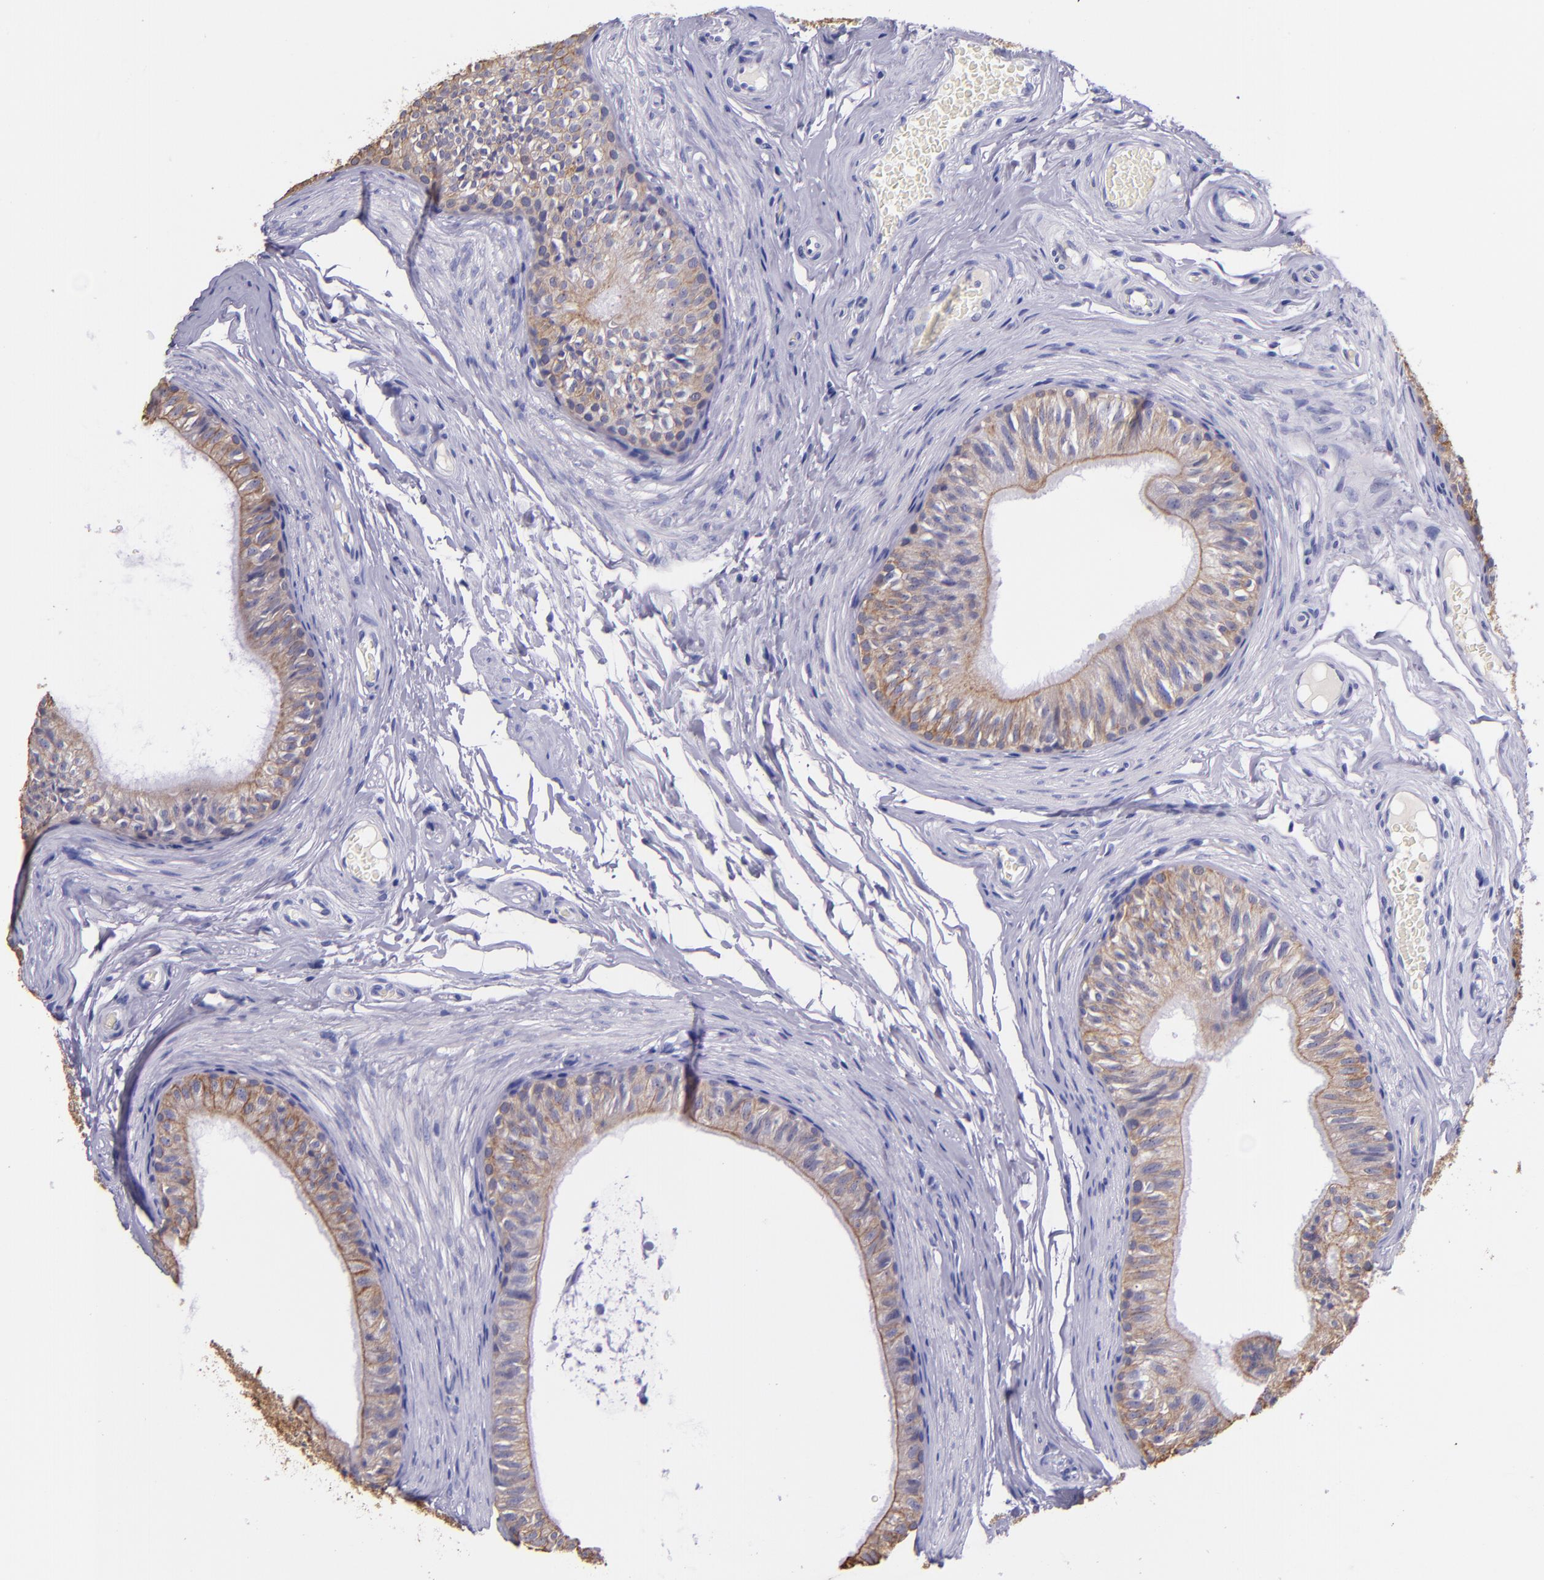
{"staining": {"intensity": "moderate", "quantity": ">75%", "location": "cytoplasmic/membranous"}, "tissue": "epididymis", "cell_type": "Glandular cells", "image_type": "normal", "snomed": [{"axis": "morphology", "description": "Normal tissue, NOS"}, {"axis": "topography", "description": "Testis"}, {"axis": "topography", "description": "Epididymis"}], "caption": "Immunohistochemistry micrograph of normal epididymis stained for a protein (brown), which reveals medium levels of moderate cytoplasmic/membranous expression in about >75% of glandular cells.", "gene": "KRT4", "patient": {"sex": "male", "age": 36}}